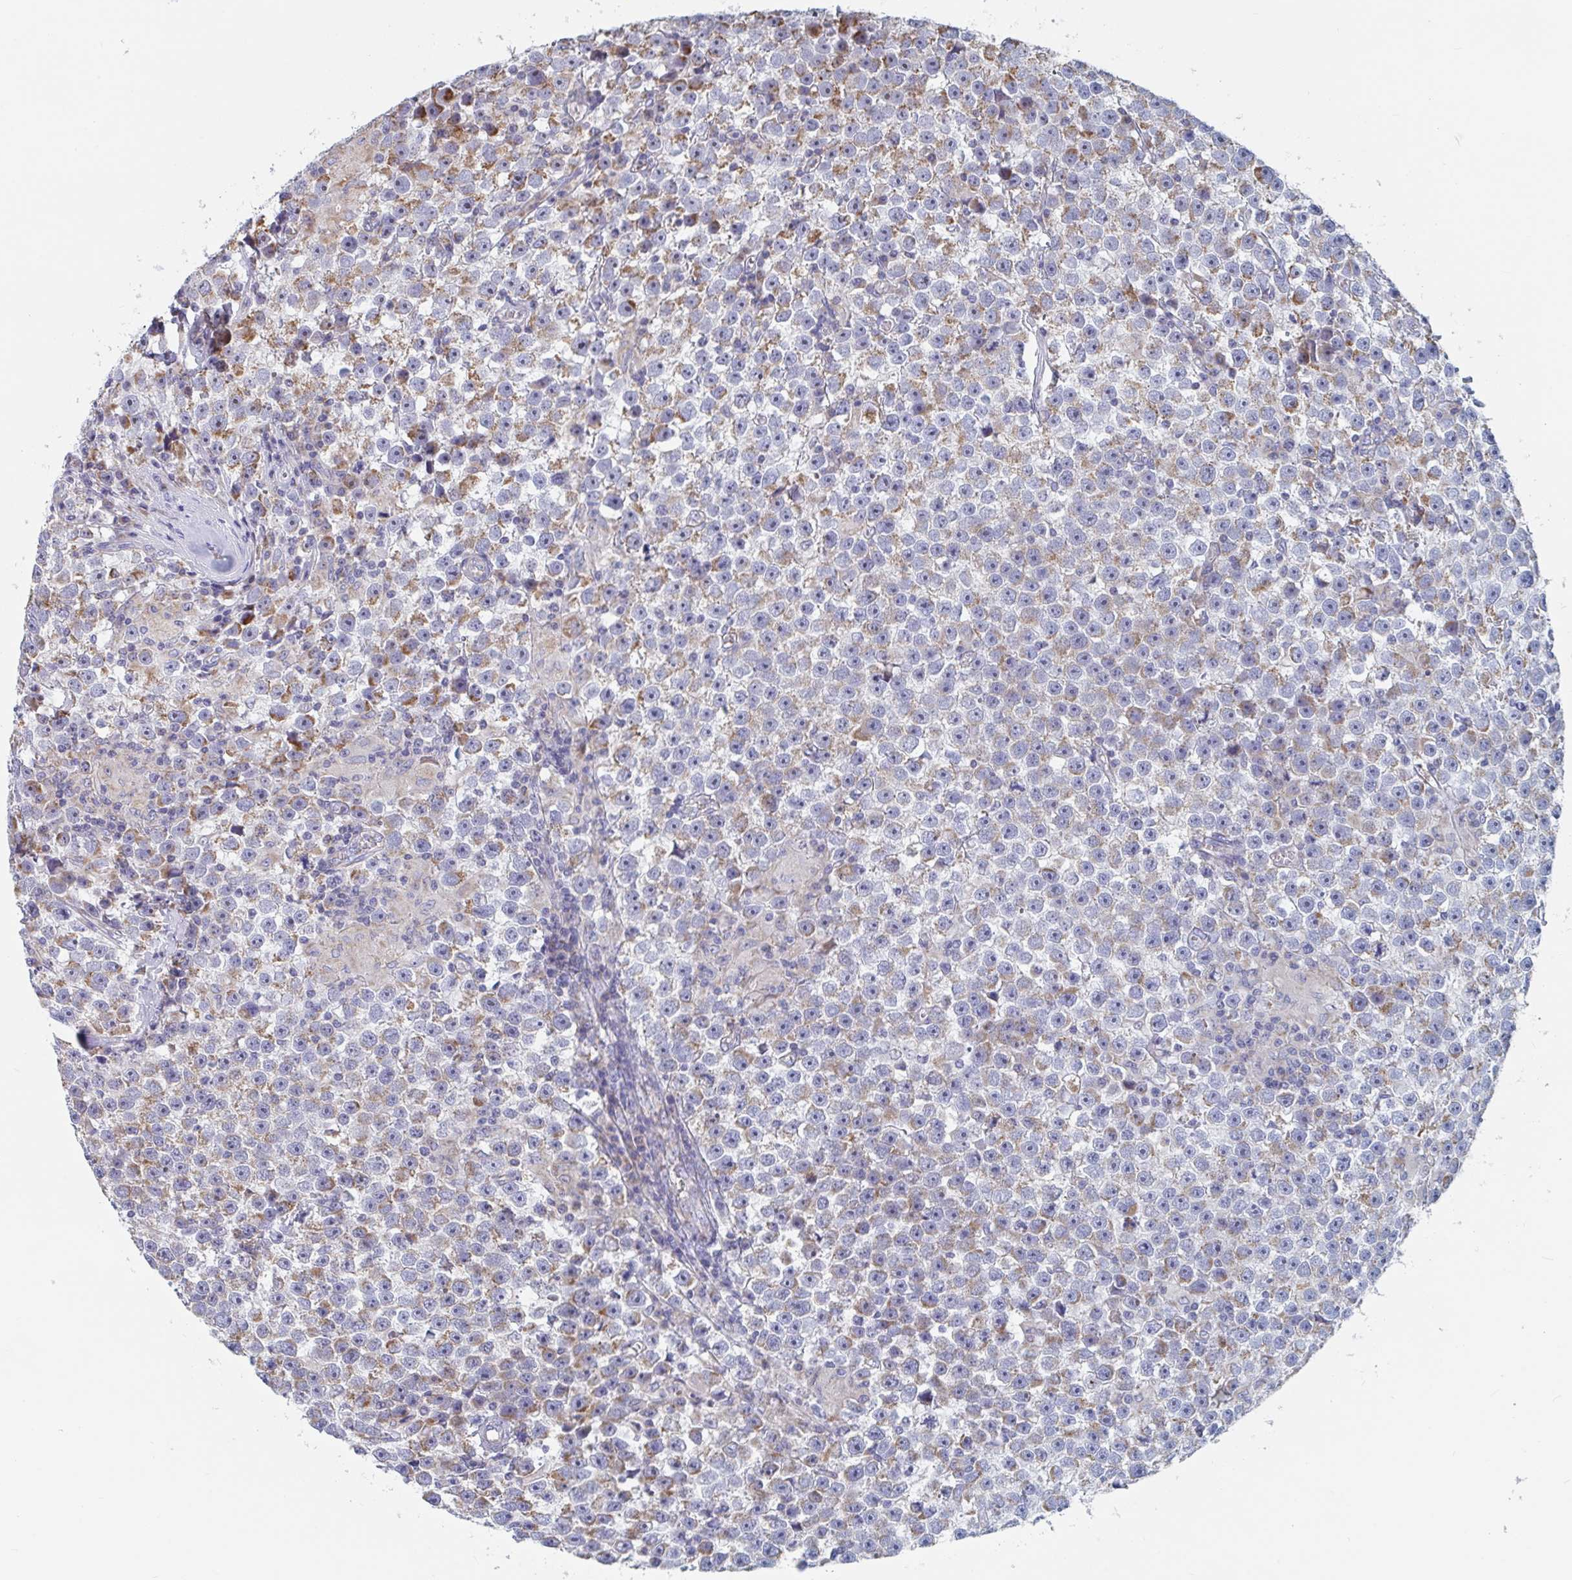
{"staining": {"intensity": "moderate", "quantity": "25%-75%", "location": "cytoplasmic/membranous"}, "tissue": "testis cancer", "cell_type": "Tumor cells", "image_type": "cancer", "snomed": [{"axis": "morphology", "description": "Seminoma, NOS"}, {"axis": "topography", "description": "Testis"}], "caption": "The image exhibits staining of testis cancer (seminoma), revealing moderate cytoplasmic/membranous protein positivity (brown color) within tumor cells.", "gene": "MRPL53", "patient": {"sex": "male", "age": 31}}